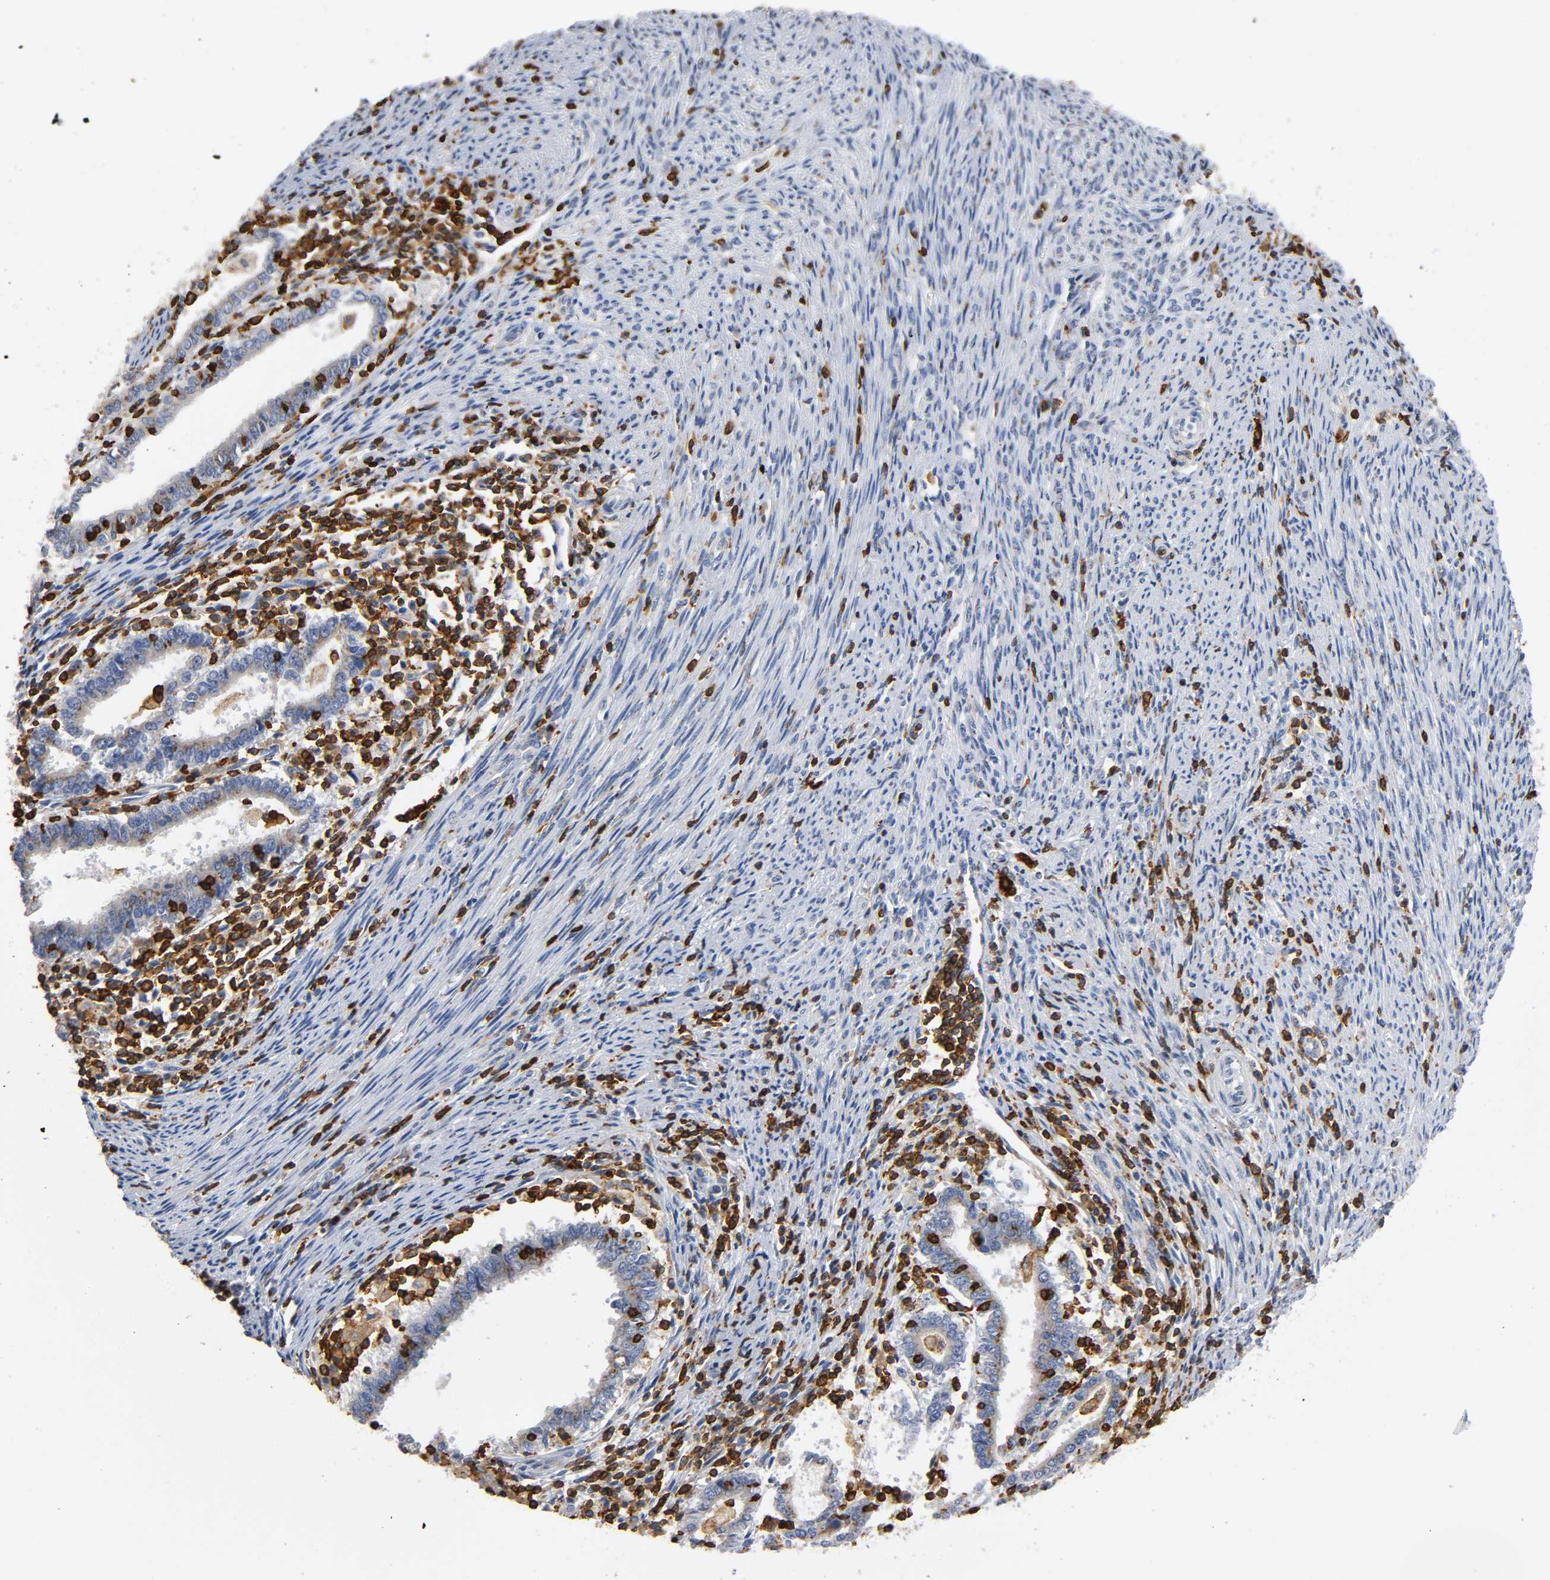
{"staining": {"intensity": "strong", "quantity": ">75%", "location": "cytoplasmic/membranous"}, "tissue": "endometrial cancer", "cell_type": "Tumor cells", "image_type": "cancer", "snomed": [{"axis": "morphology", "description": "Adenocarcinoma, NOS"}, {"axis": "topography", "description": "Uterus"}], "caption": "Protein staining of adenocarcinoma (endometrial) tissue displays strong cytoplasmic/membranous staining in about >75% of tumor cells. (brown staining indicates protein expression, while blue staining denotes nuclei).", "gene": "CAPN10", "patient": {"sex": "female", "age": 83}}